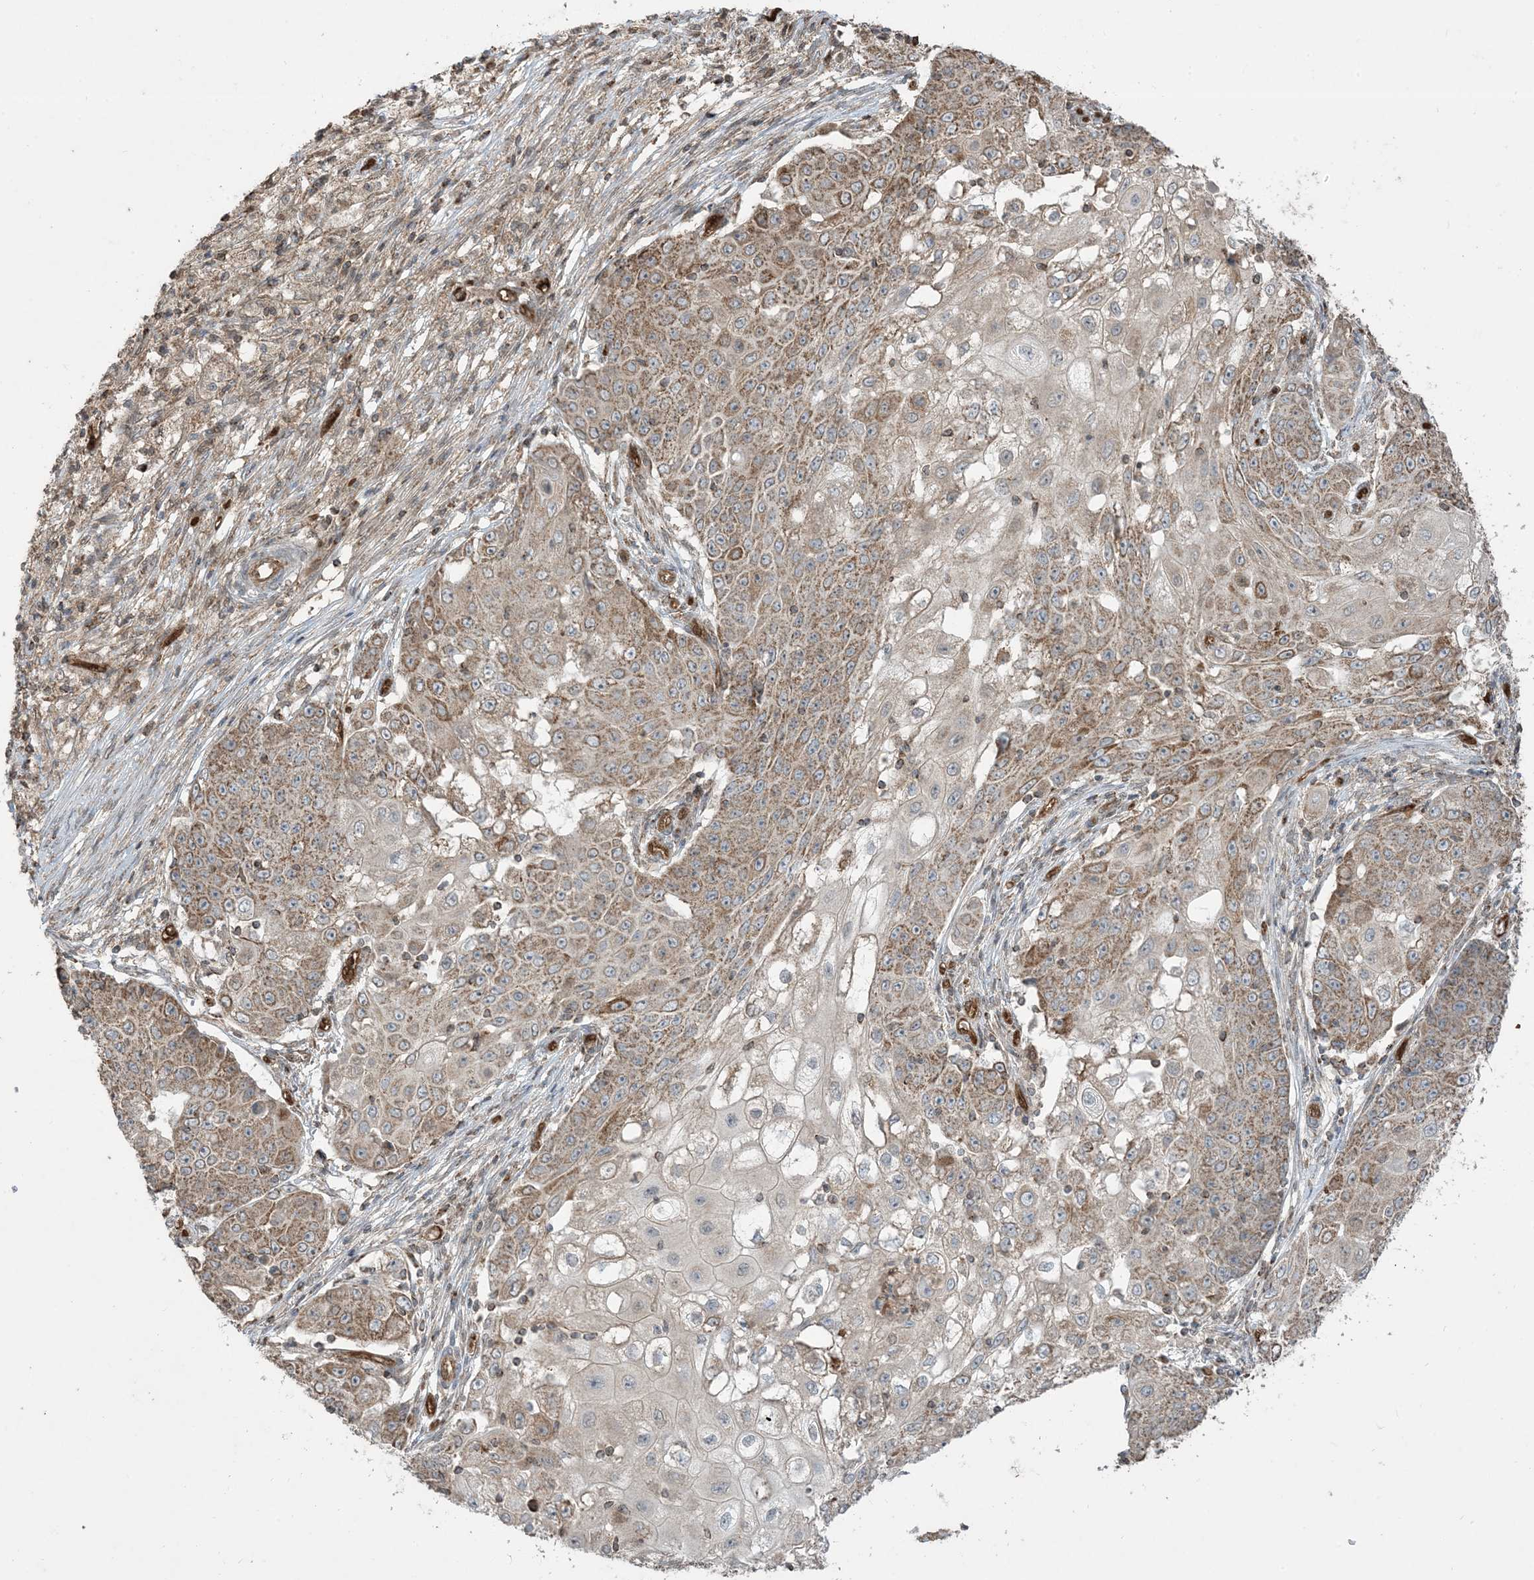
{"staining": {"intensity": "moderate", "quantity": ">75%", "location": "cytoplasmic/membranous"}, "tissue": "ovarian cancer", "cell_type": "Tumor cells", "image_type": "cancer", "snomed": [{"axis": "morphology", "description": "Carcinoma, endometroid"}, {"axis": "topography", "description": "Ovary"}], "caption": "Tumor cells demonstrate medium levels of moderate cytoplasmic/membranous expression in about >75% of cells in human ovarian endometroid carcinoma.", "gene": "PPM1F", "patient": {"sex": "female", "age": 42}}